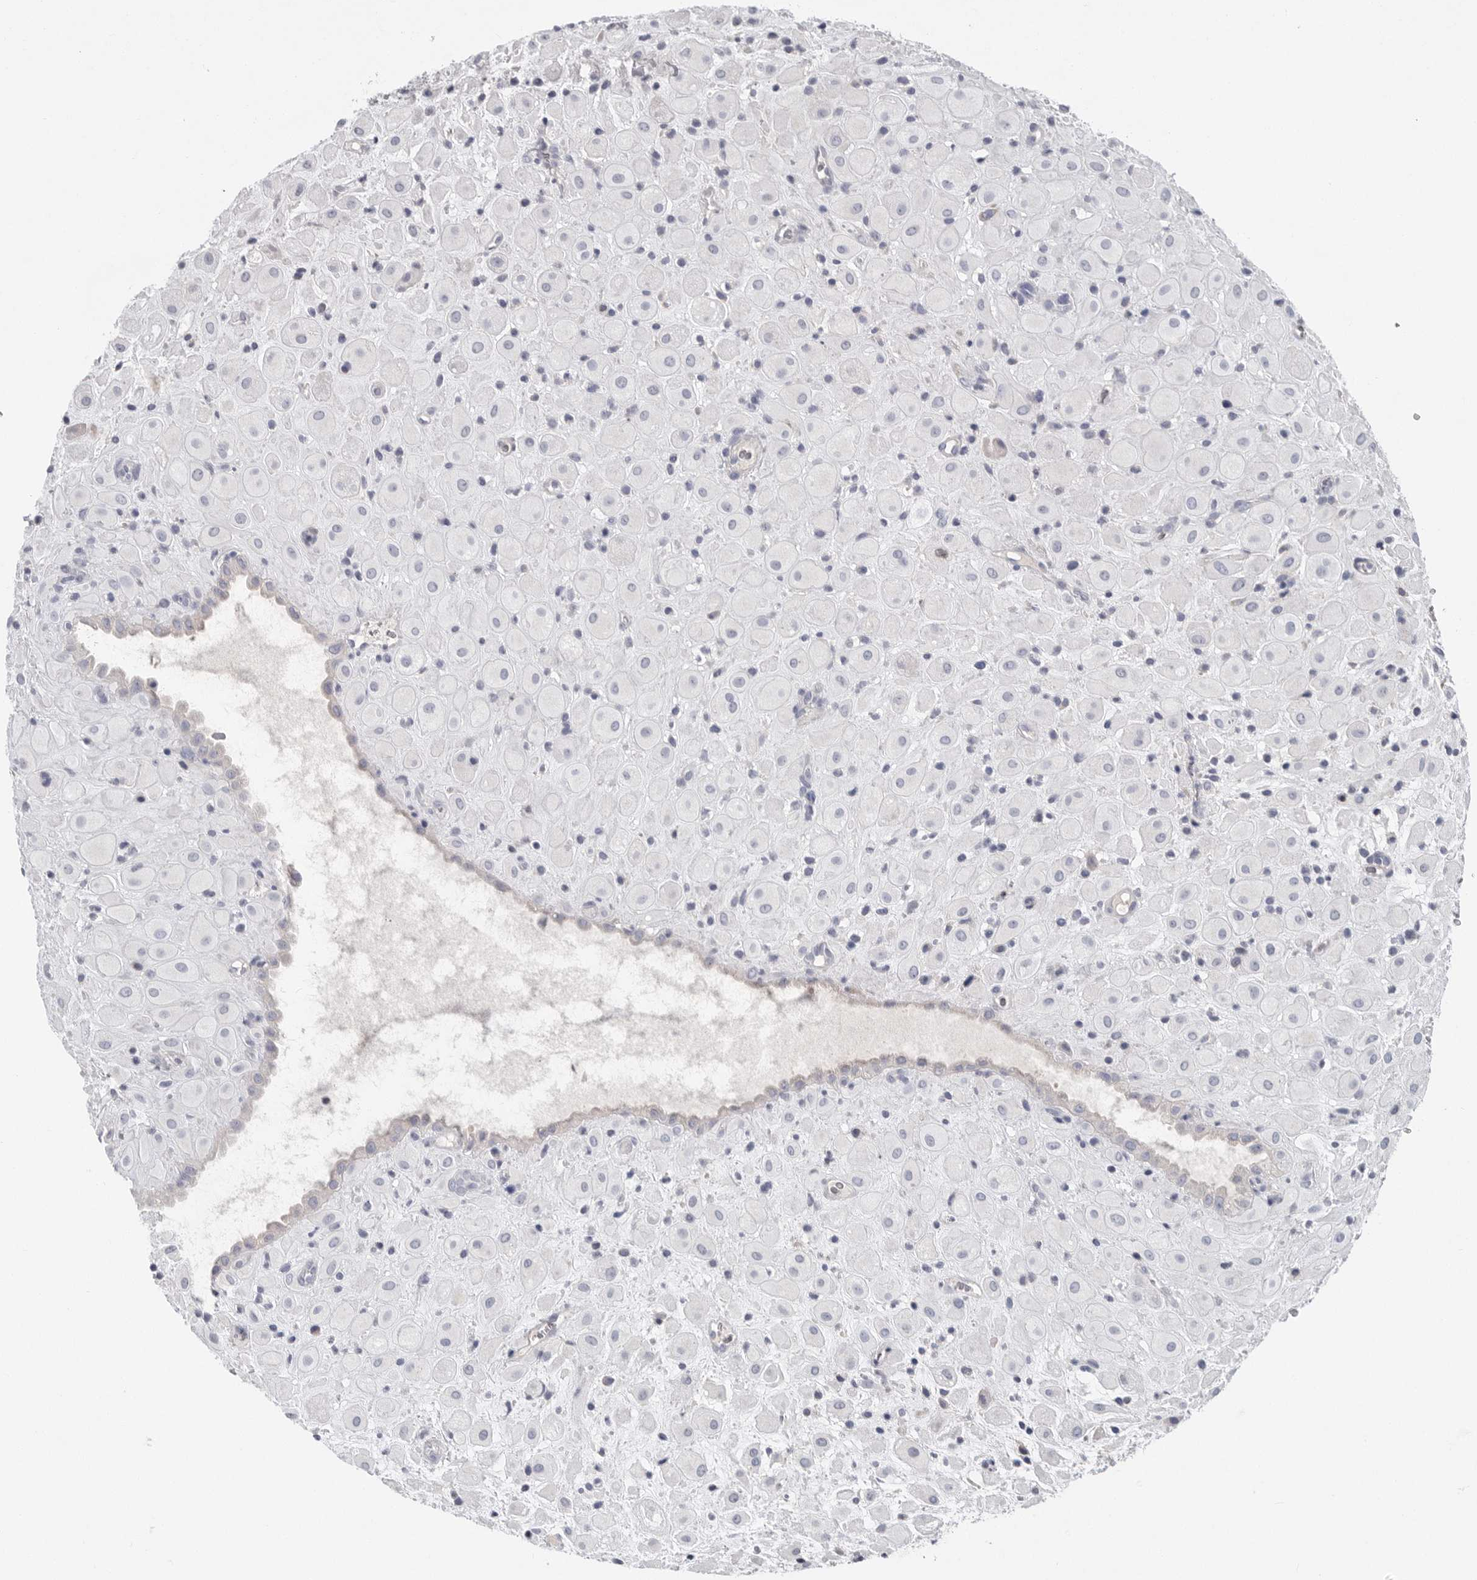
{"staining": {"intensity": "weak", "quantity": "<25%", "location": "cytoplasmic/membranous,nuclear"}, "tissue": "placenta", "cell_type": "Decidual cells", "image_type": "normal", "snomed": [{"axis": "morphology", "description": "Normal tissue, NOS"}, {"axis": "topography", "description": "Placenta"}], "caption": "This is a photomicrograph of immunohistochemistry (IHC) staining of unremarkable placenta, which shows no expression in decidual cells.", "gene": "CAMK2B", "patient": {"sex": "female", "age": 35}}